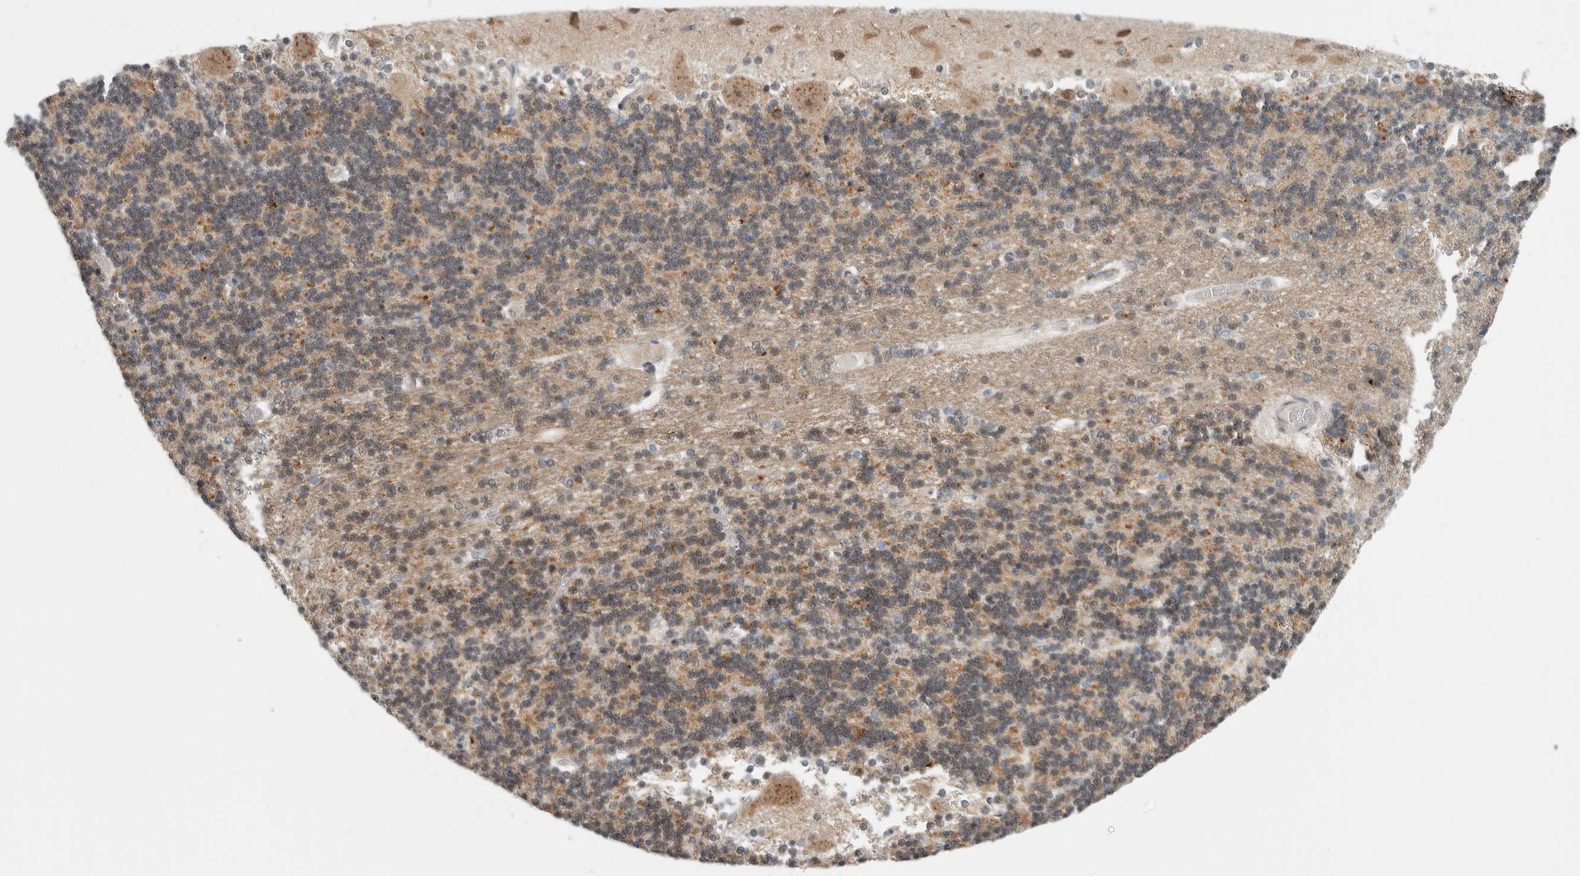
{"staining": {"intensity": "moderate", "quantity": "25%-75%", "location": "cytoplasmic/membranous,nuclear"}, "tissue": "cerebellum", "cell_type": "Cells in granular layer", "image_type": "normal", "snomed": [{"axis": "morphology", "description": "Normal tissue, NOS"}, {"axis": "topography", "description": "Cerebellum"}], "caption": "About 25%-75% of cells in granular layer in normal human cerebellum display moderate cytoplasmic/membranous,nuclear protein expression as visualized by brown immunohistochemical staining.", "gene": "ZMYND8", "patient": {"sex": "female", "age": 54}}